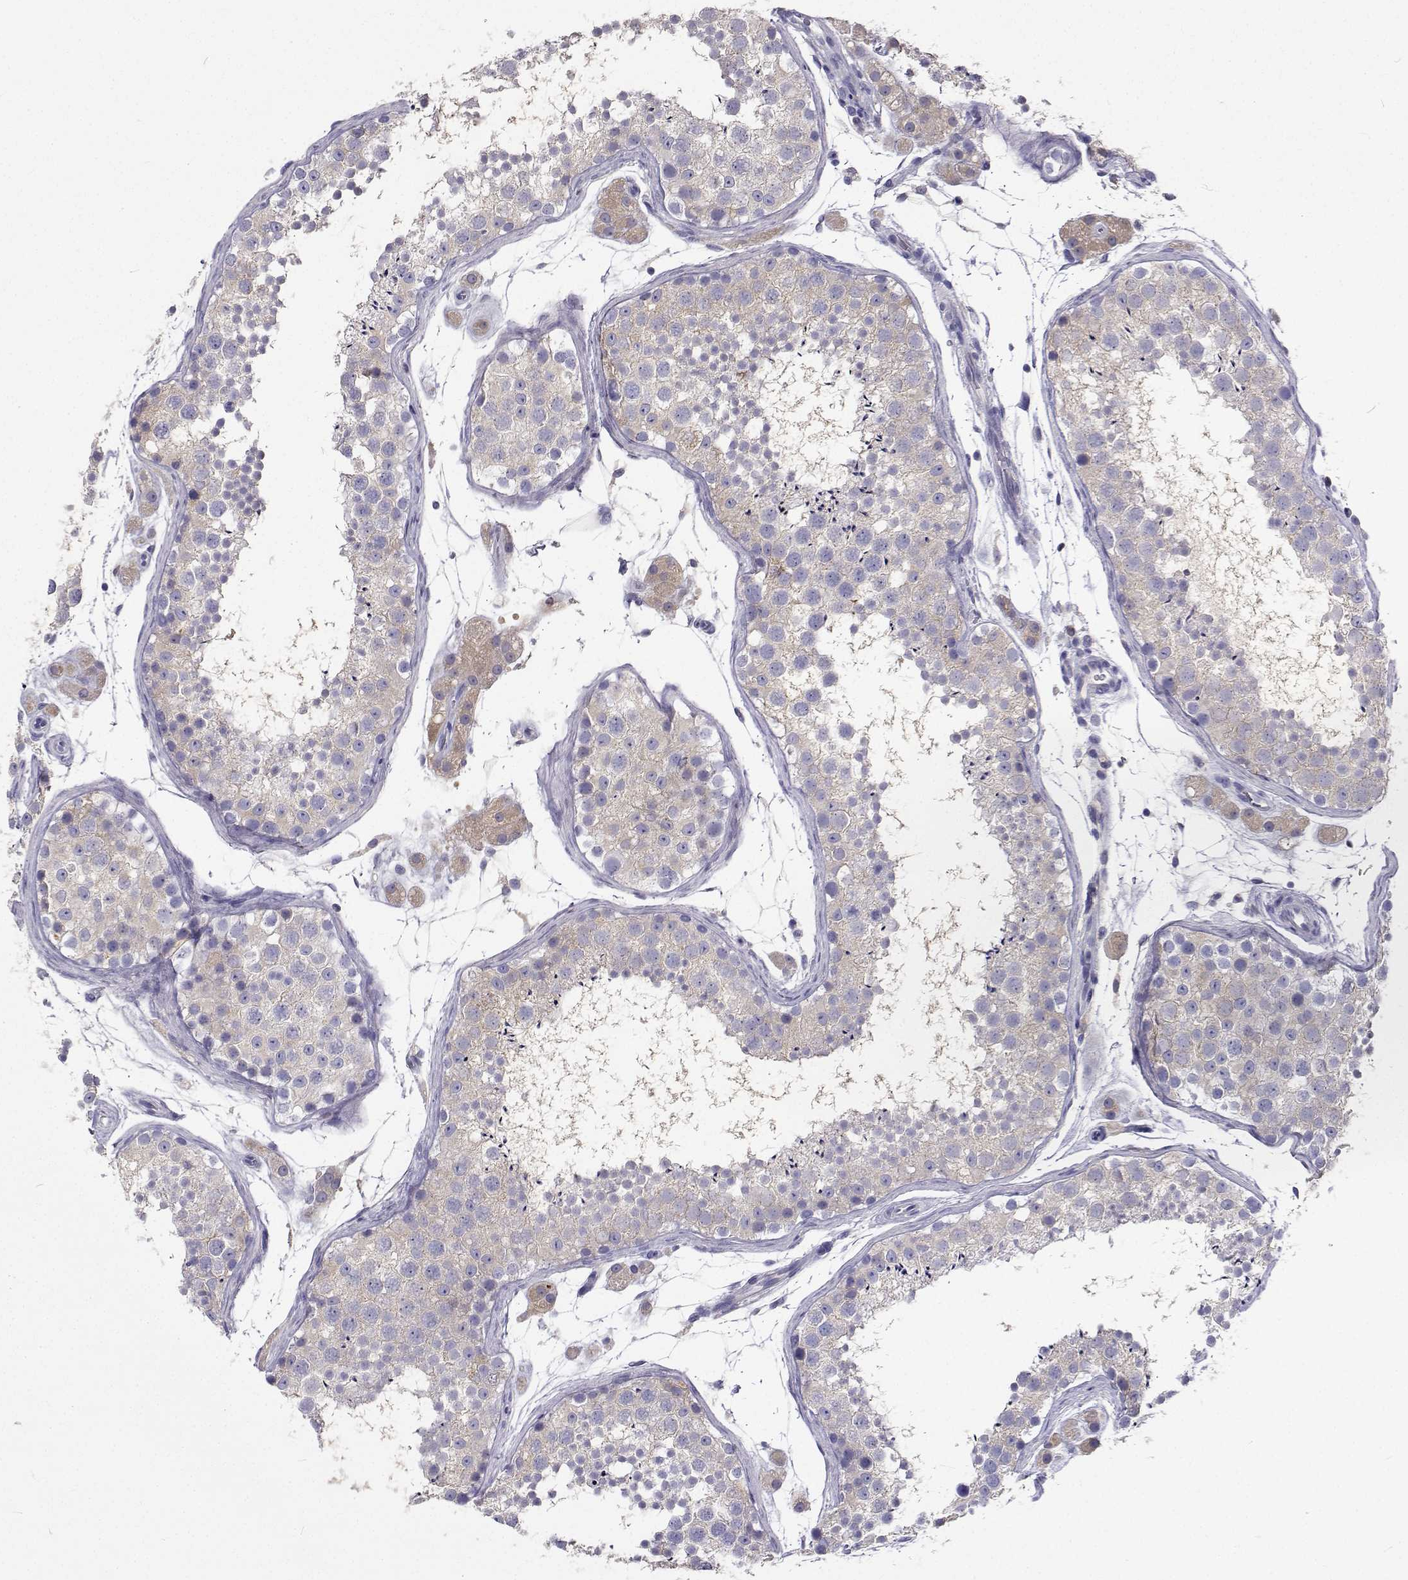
{"staining": {"intensity": "negative", "quantity": "none", "location": "none"}, "tissue": "testis", "cell_type": "Cells in seminiferous ducts", "image_type": "normal", "snomed": [{"axis": "morphology", "description": "Normal tissue, NOS"}, {"axis": "topography", "description": "Testis"}], "caption": "Cells in seminiferous ducts show no significant expression in normal testis. (Brightfield microscopy of DAB (3,3'-diaminobenzidine) immunohistochemistry at high magnification).", "gene": "LHFPL7", "patient": {"sex": "male", "age": 41}}